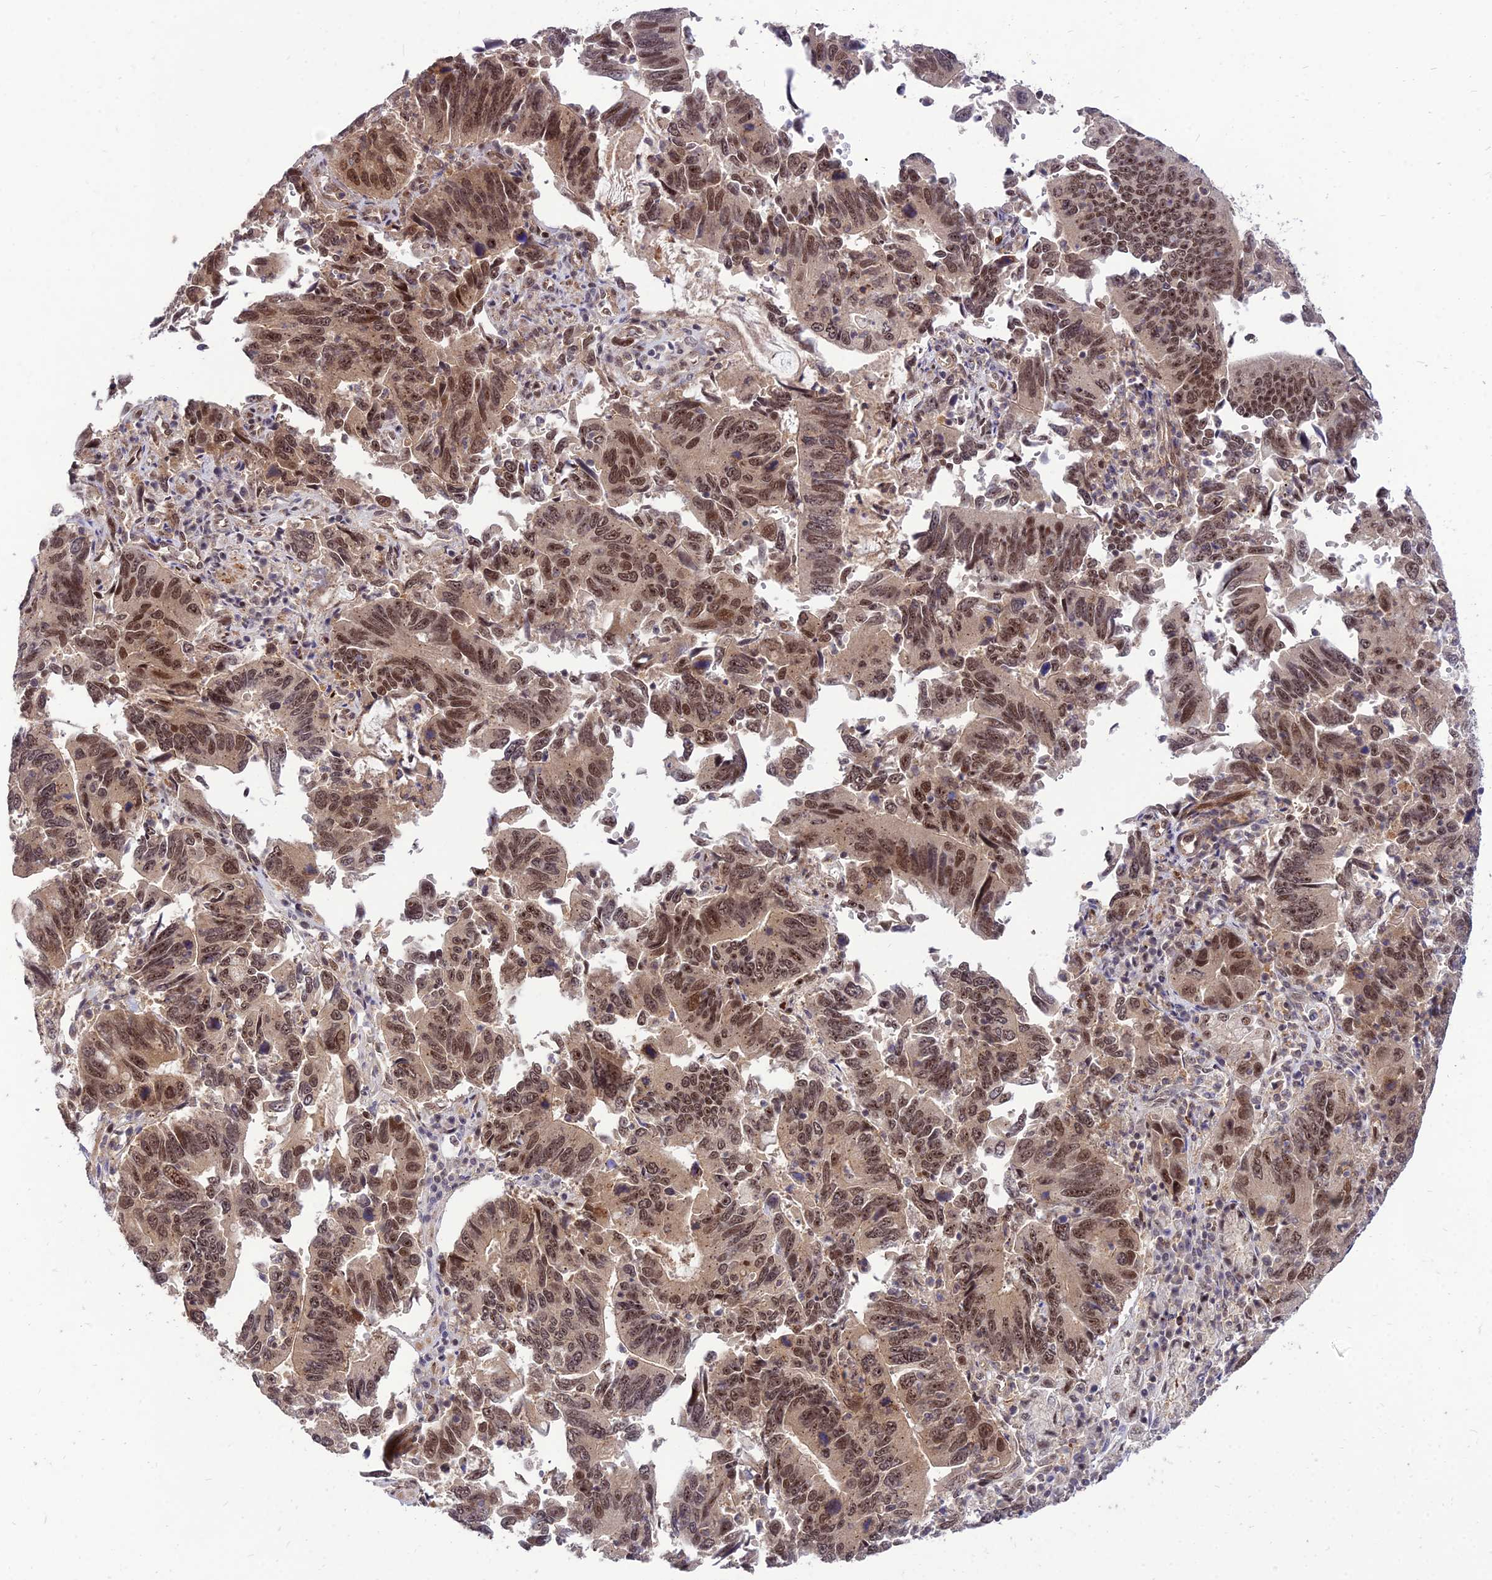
{"staining": {"intensity": "moderate", "quantity": ">75%", "location": "nuclear"}, "tissue": "stomach cancer", "cell_type": "Tumor cells", "image_type": "cancer", "snomed": [{"axis": "morphology", "description": "Adenocarcinoma, NOS"}, {"axis": "topography", "description": "Stomach"}], "caption": "A histopathology image showing moderate nuclear expression in approximately >75% of tumor cells in stomach cancer (adenocarcinoma), as visualized by brown immunohistochemical staining.", "gene": "ZNF85", "patient": {"sex": "male", "age": 59}}